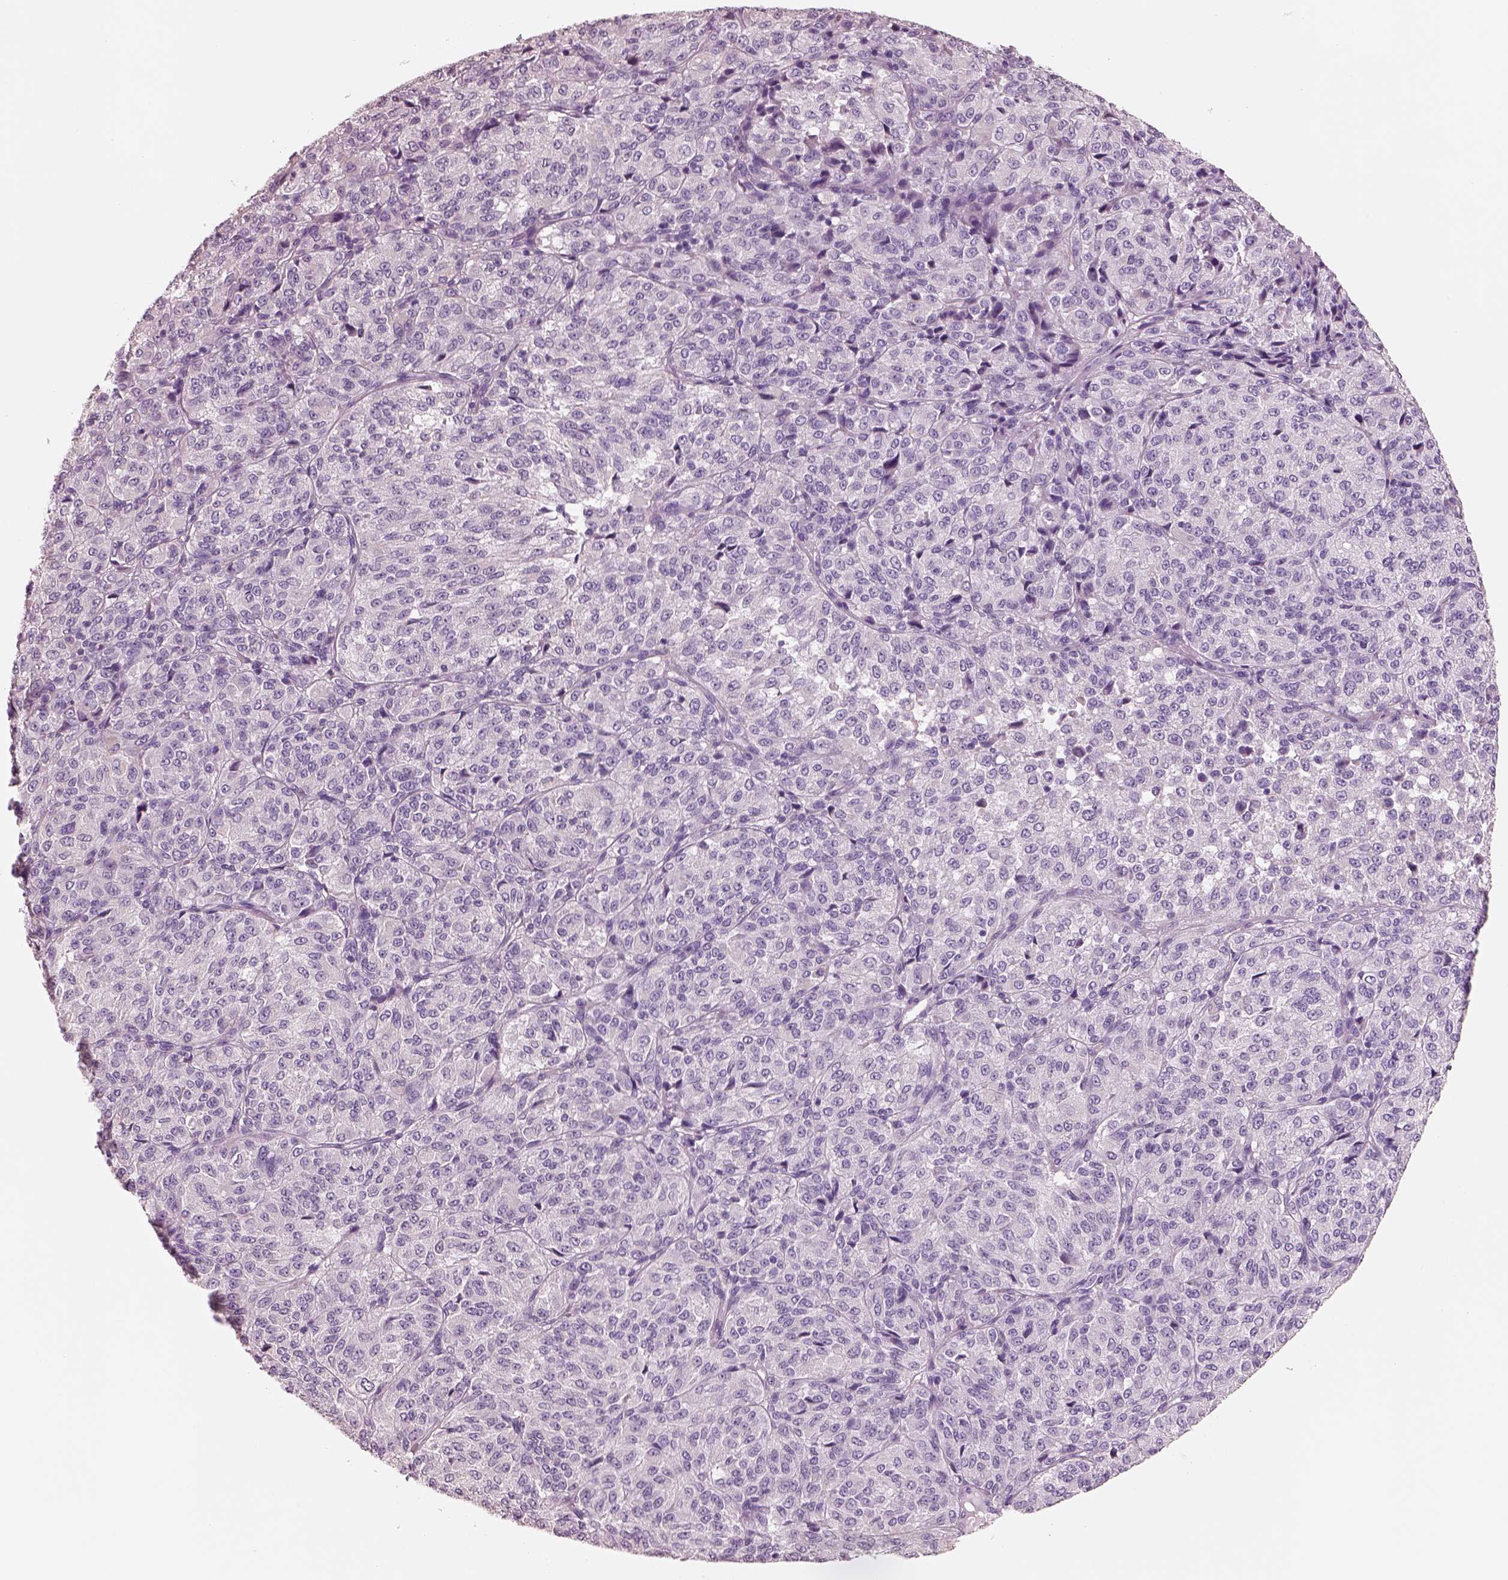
{"staining": {"intensity": "negative", "quantity": "none", "location": "none"}, "tissue": "melanoma", "cell_type": "Tumor cells", "image_type": "cancer", "snomed": [{"axis": "morphology", "description": "Malignant melanoma, Metastatic site"}, {"axis": "topography", "description": "Brain"}], "caption": "This is an immunohistochemistry image of malignant melanoma (metastatic site). There is no positivity in tumor cells.", "gene": "PNOC", "patient": {"sex": "female", "age": 56}}